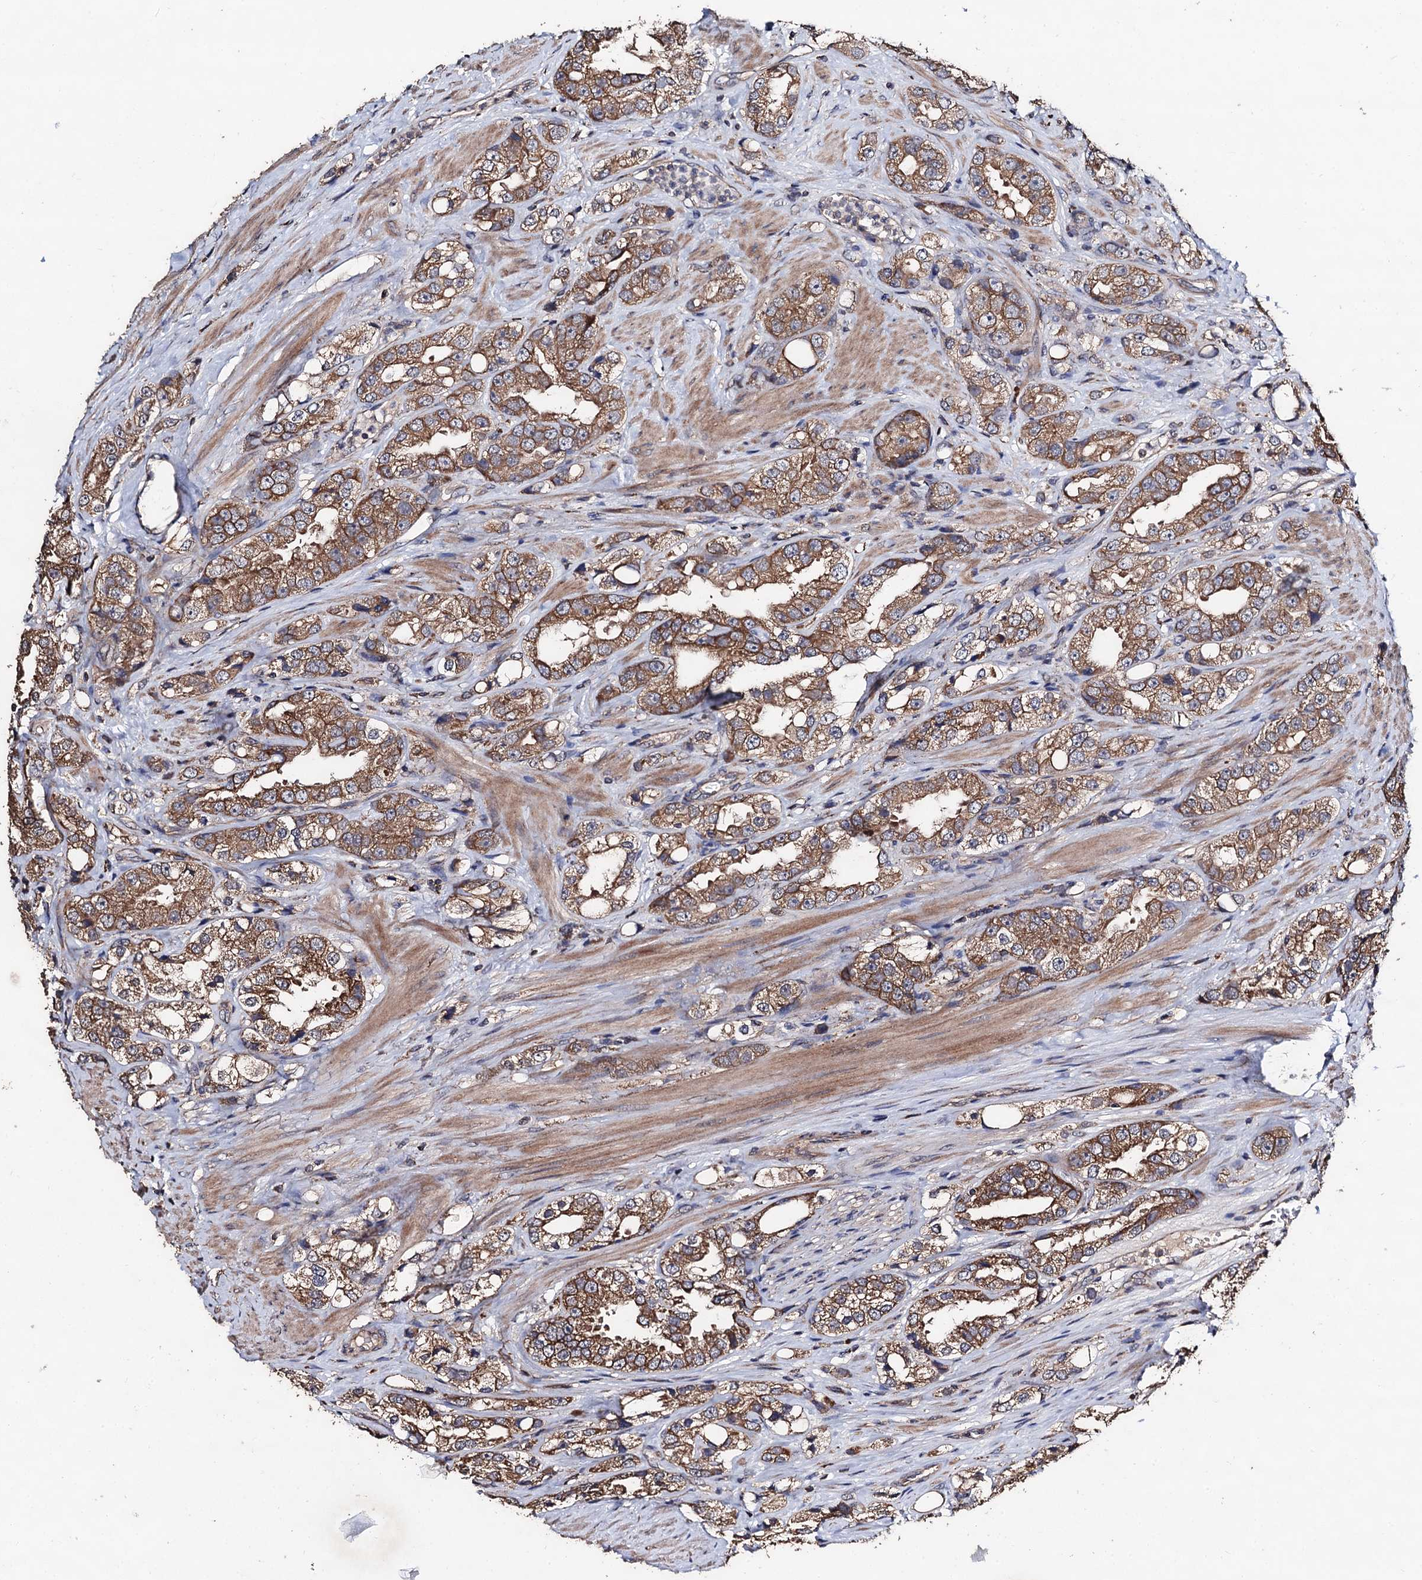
{"staining": {"intensity": "moderate", "quantity": ">75%", "location": "cytoplasmic/membranous"}, "tissue": "prostate cancer", "cell_type": "Tumor cells", "image_type": "cancer", "snomed": [{"axis": "morphology", "description": "Adenocarcinoma, NOS"}, {"axis": "topography", "description": "Prostate"}], "caption": "Approximately >75% of tumor cells in human prostate cancer (adenocarcinoma) display moderate cytoplasmic/membranous protein staining as visualized by brown immunohistochemical staining.", "gene": "PPTC7", "patient": {"sex": "male", "age": 79}}